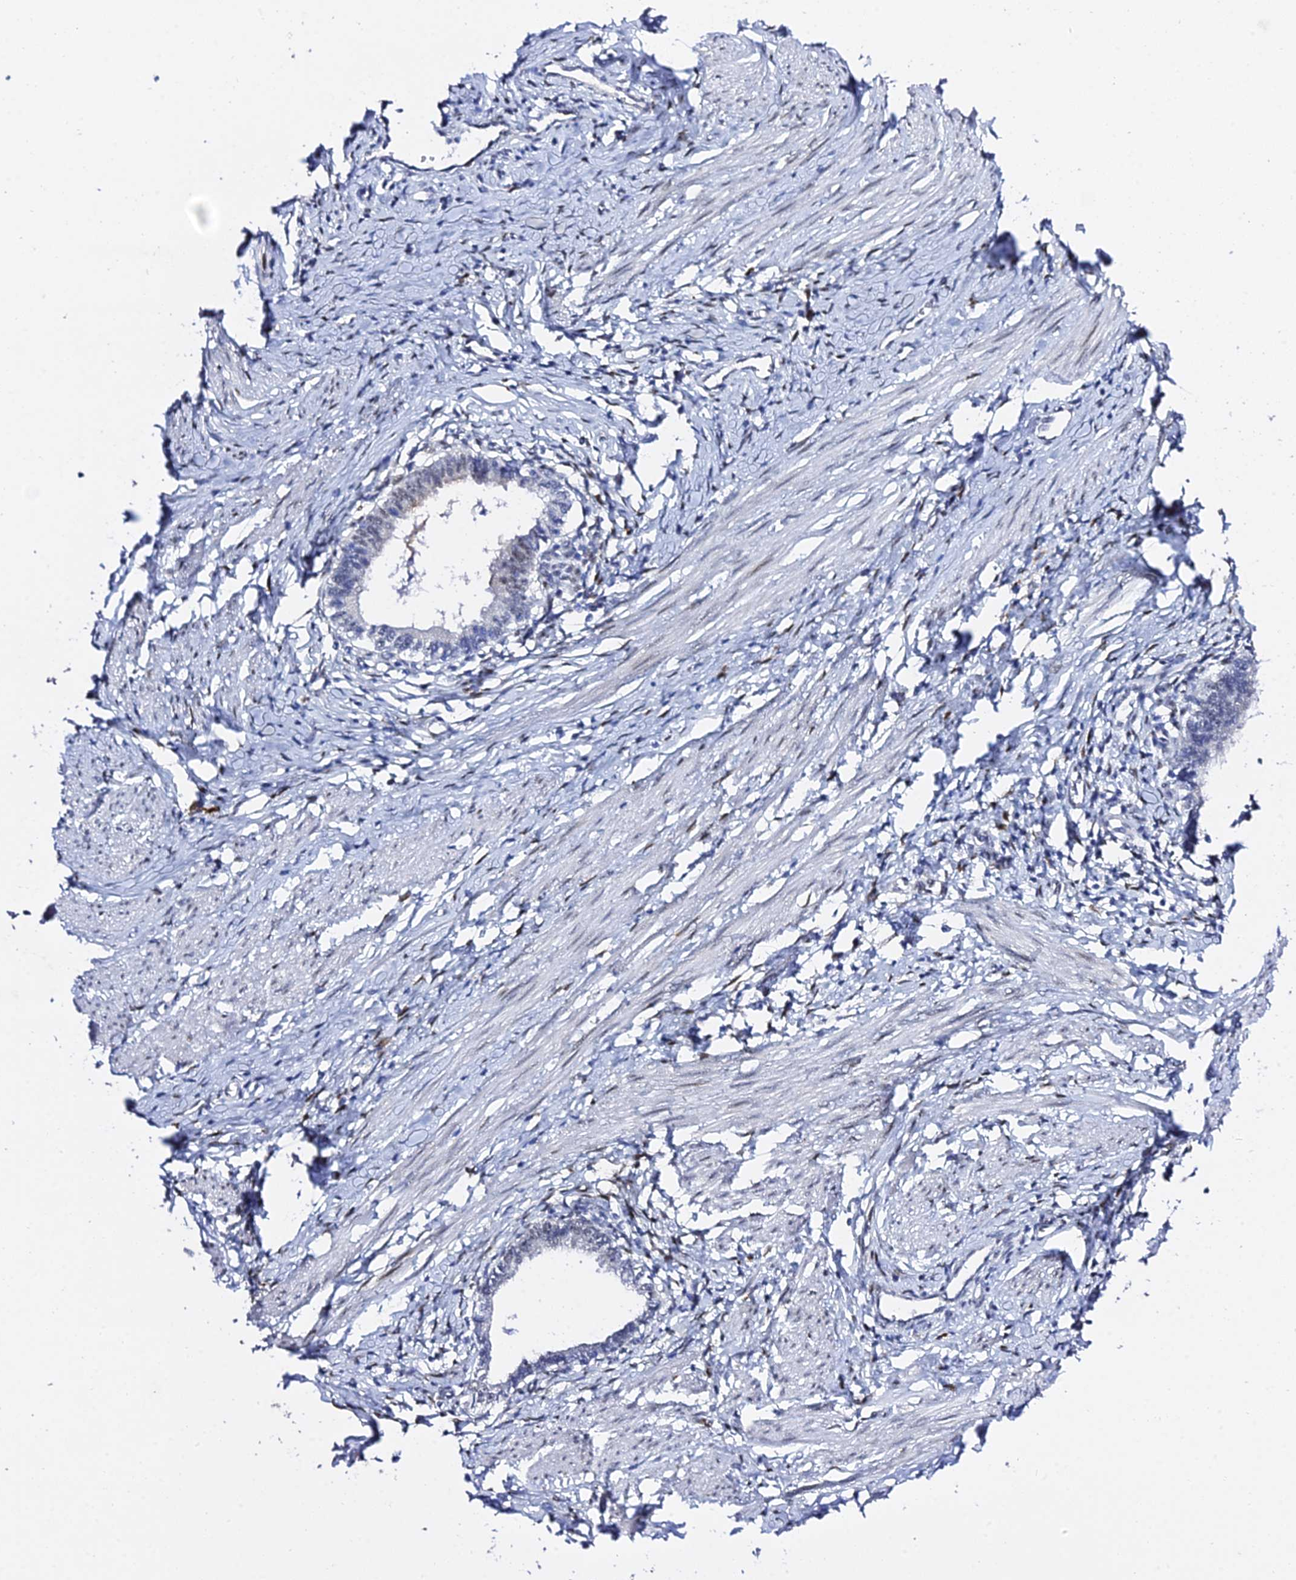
{"staining": {"intensity": "negative", "quantity": "none", "location": "none"}, "tissue": "cervical cancer", "cell_type": "Tumor cells", "image_type": "cancer", "snomed": [{"axis": "morphology", "description": "Adenocarcinoma, NOS"}, {"axis": "topography", "description": "Cervix"}], "caption": "DAB immunohistochemical staining of human cervical adenocarcinoma demonstrates no significant expression in tumor cells. (Stains: DAB immunohistochemistry with hematoxylin counter stain, Microscopy: brightfield microscopy at high magnification).", "gene": "POFUT2", "patient": {"sex": "female", "age": 36}}